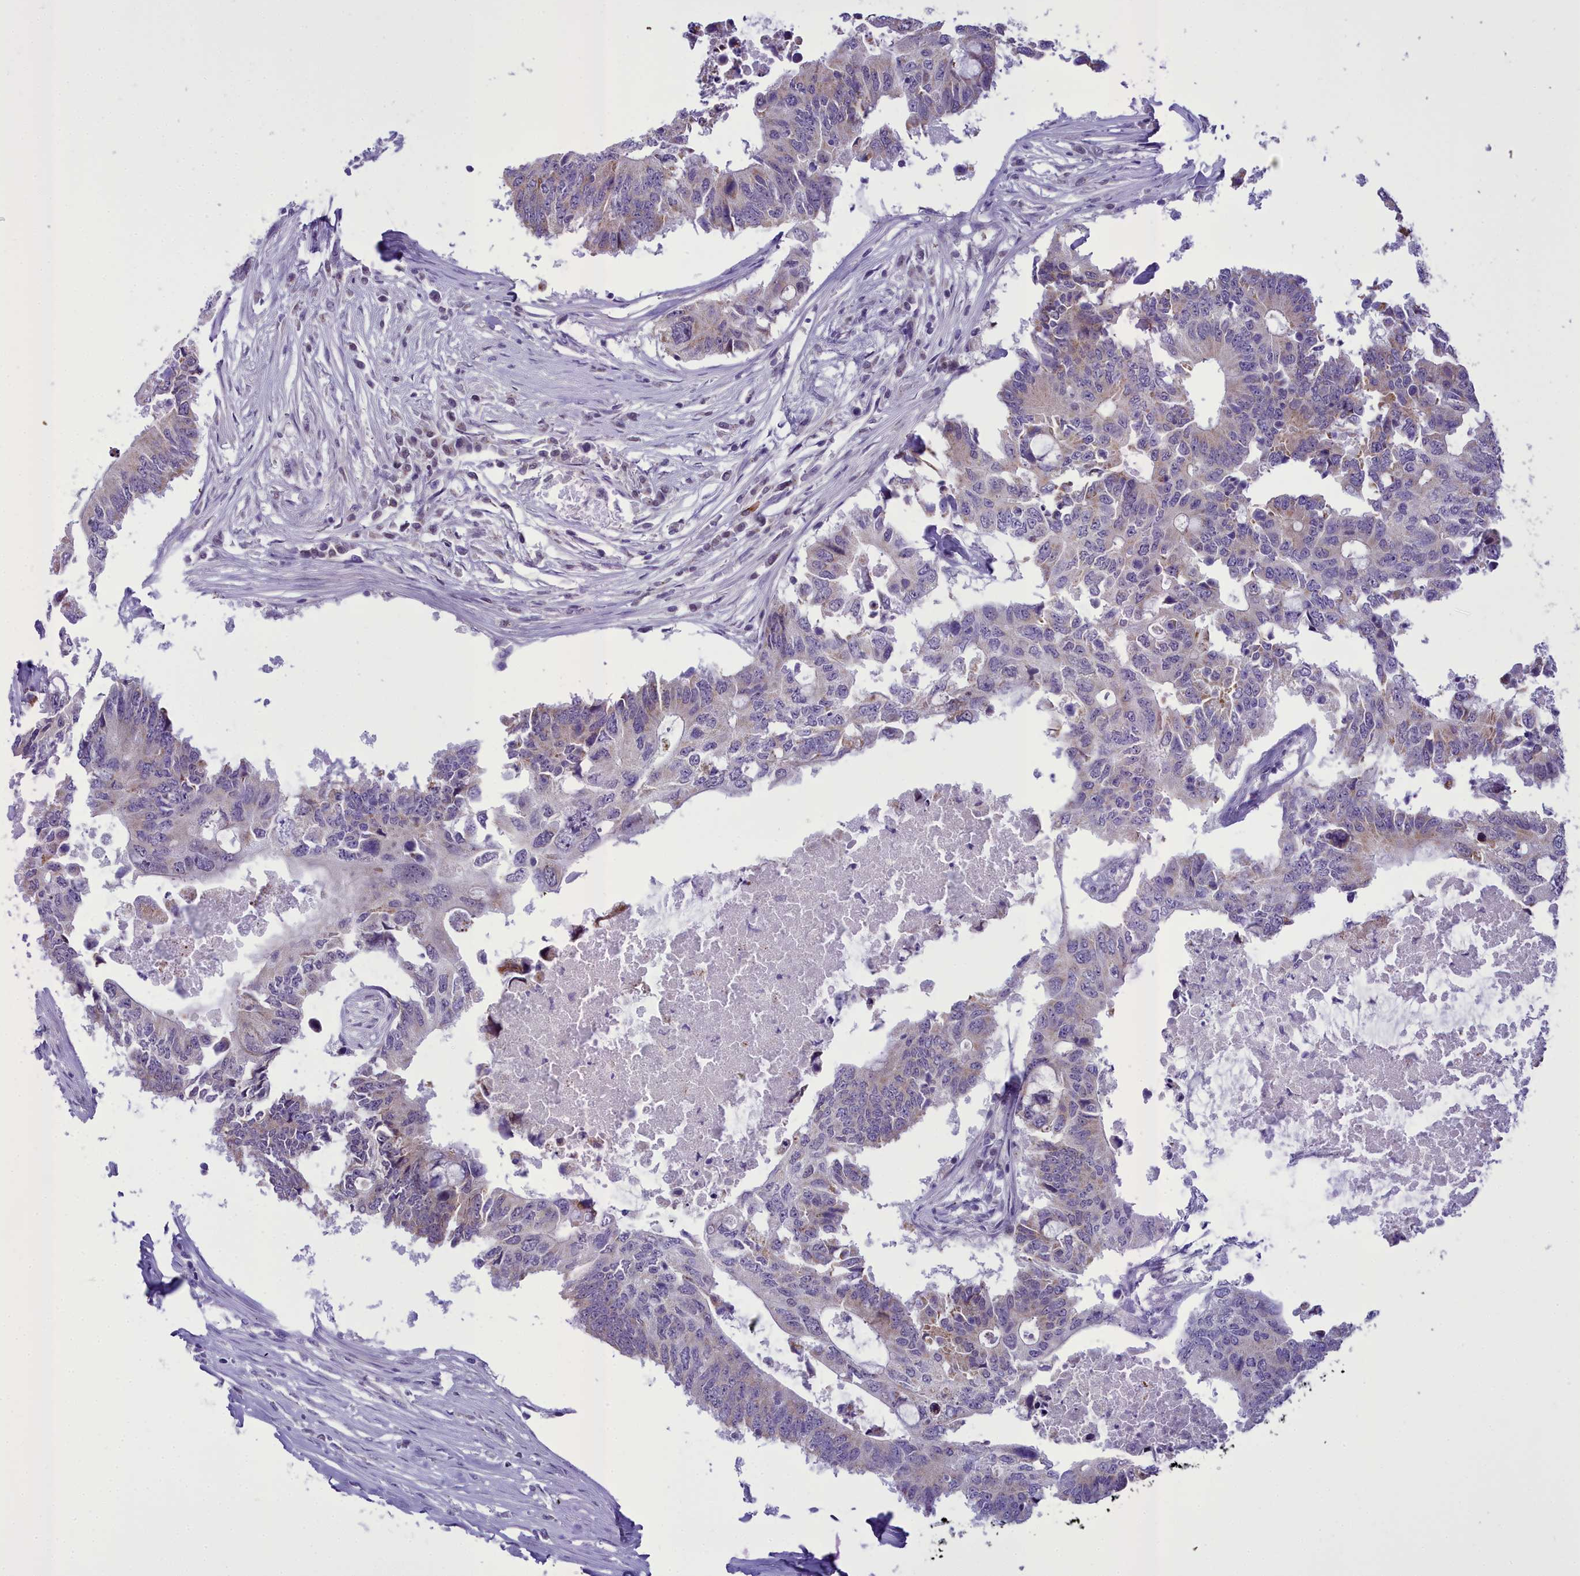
{"staining": {"intensity": "weak", "quantity": "<25%", "location": "cytoplasmic/membranous"}, "tissue": "colorectal cancer", "cell_type": "Tumor cells", "image_type": "cancer", "snomed": [{"axis": "morphology", "description": "Adenocarcinoma, NOS"}, {"axis": "topography", "description": "Colon"}], "caption": "Immunohistochemistry (IHC) micrograph of neoplastic tissue: human adenocarcinoma (colorectal) stained with DAB reveals no significant protein staining in tumor cells.", "gene": "B9D2", "patient": {"sex": "male", "age": 71}}